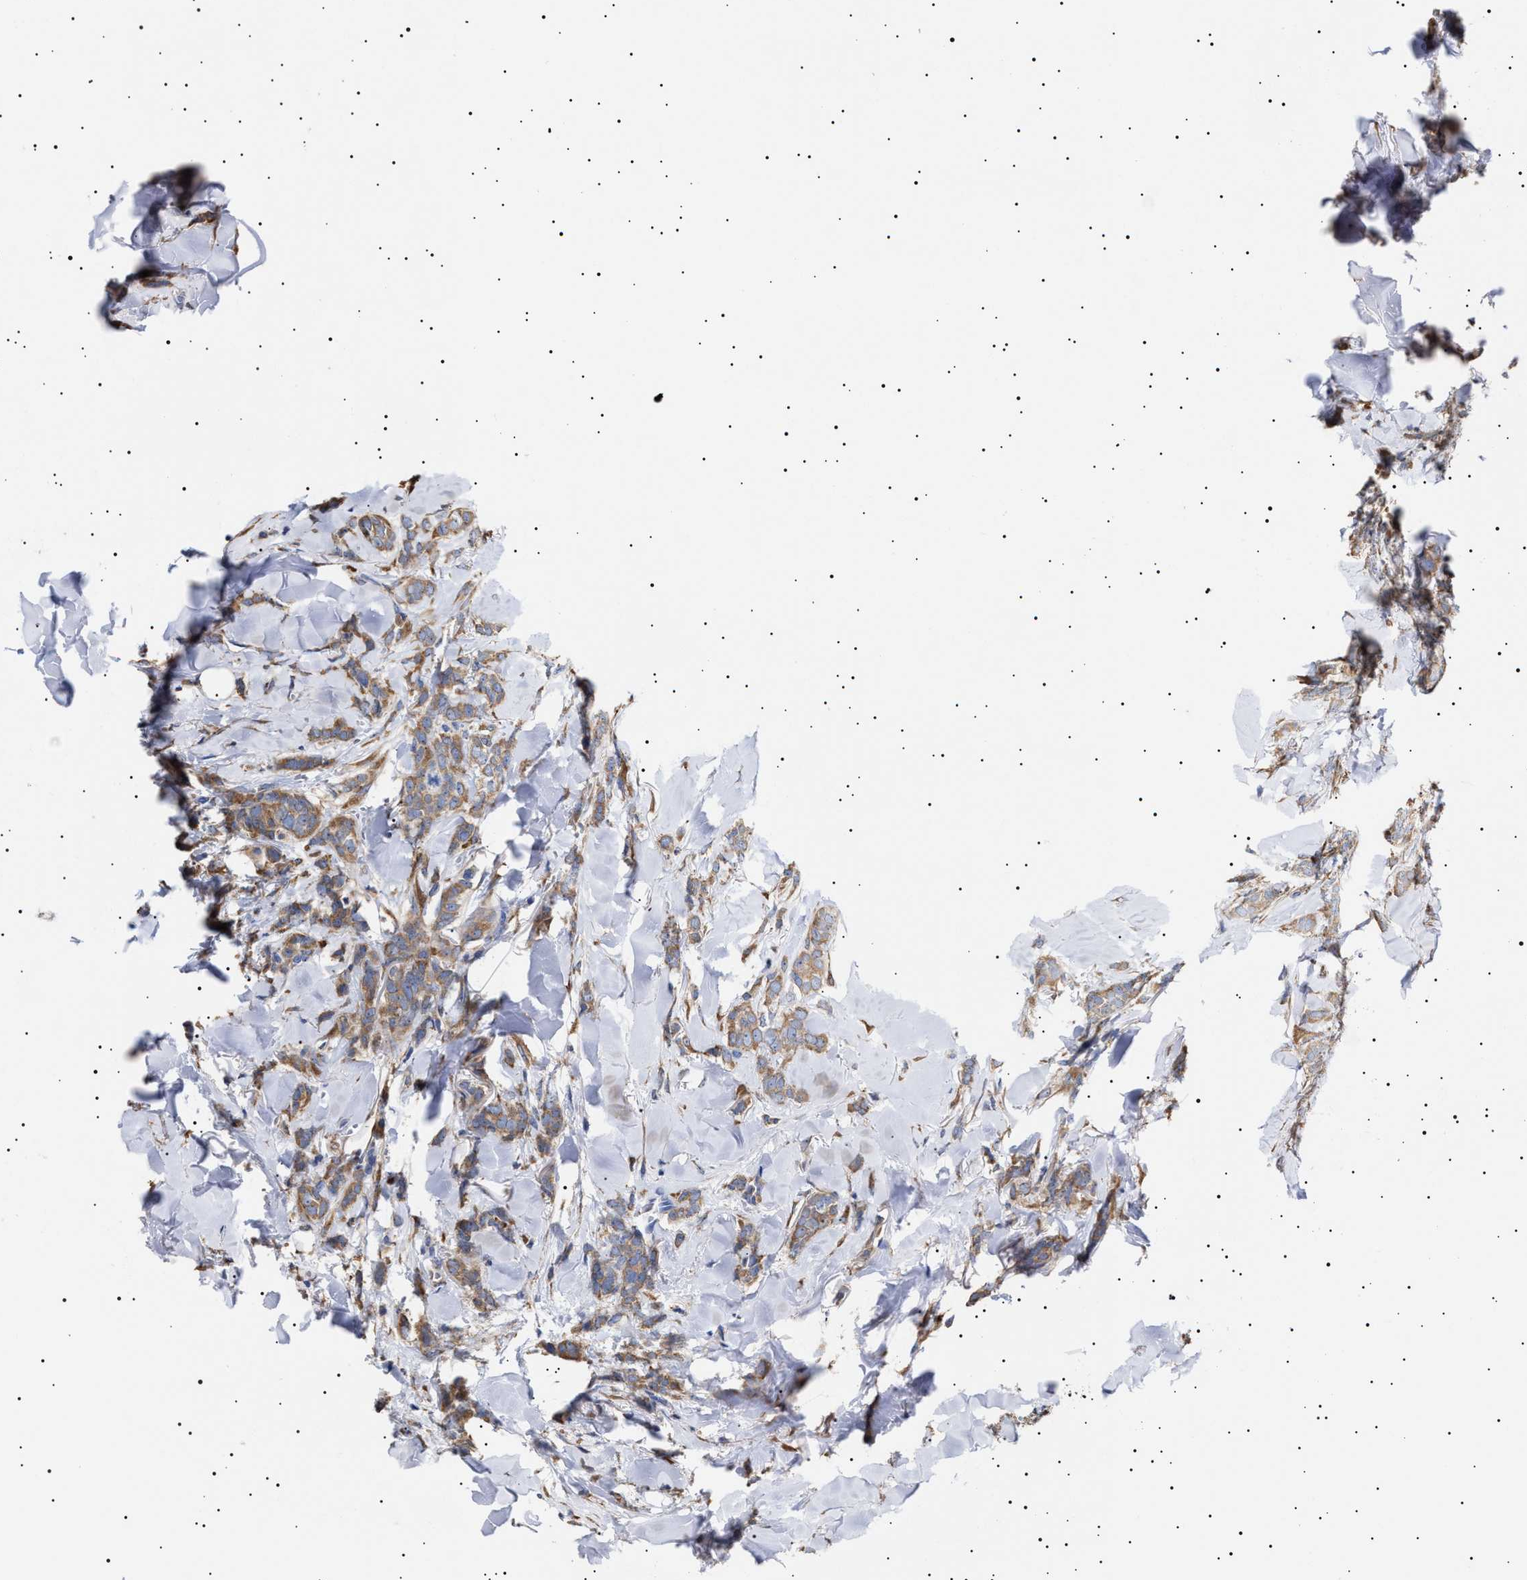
{"staining": {"intensity": "moderate", "quantity": ">75%", "location": "cytoplasmic/membranous"}, "tissue": "breast cancer", "cell_type": "Tumor cells", "image_type": "cancer", "snomed": [{"axis": "morphology", "description": "Lobular carcinoma"}, {"axis": "topography", "description": "Skin"}, {"axis": "topography", "description": "Breast"}], "caption": "Human breast cancer (lobular carcinoma) stained for a protein (brown) shows moderate cytoplasmic/membranous positive staining in about >75% of tumor cells.", "gene": "ERCC6L2", "patient": {"sex": "female", "age": 46}}